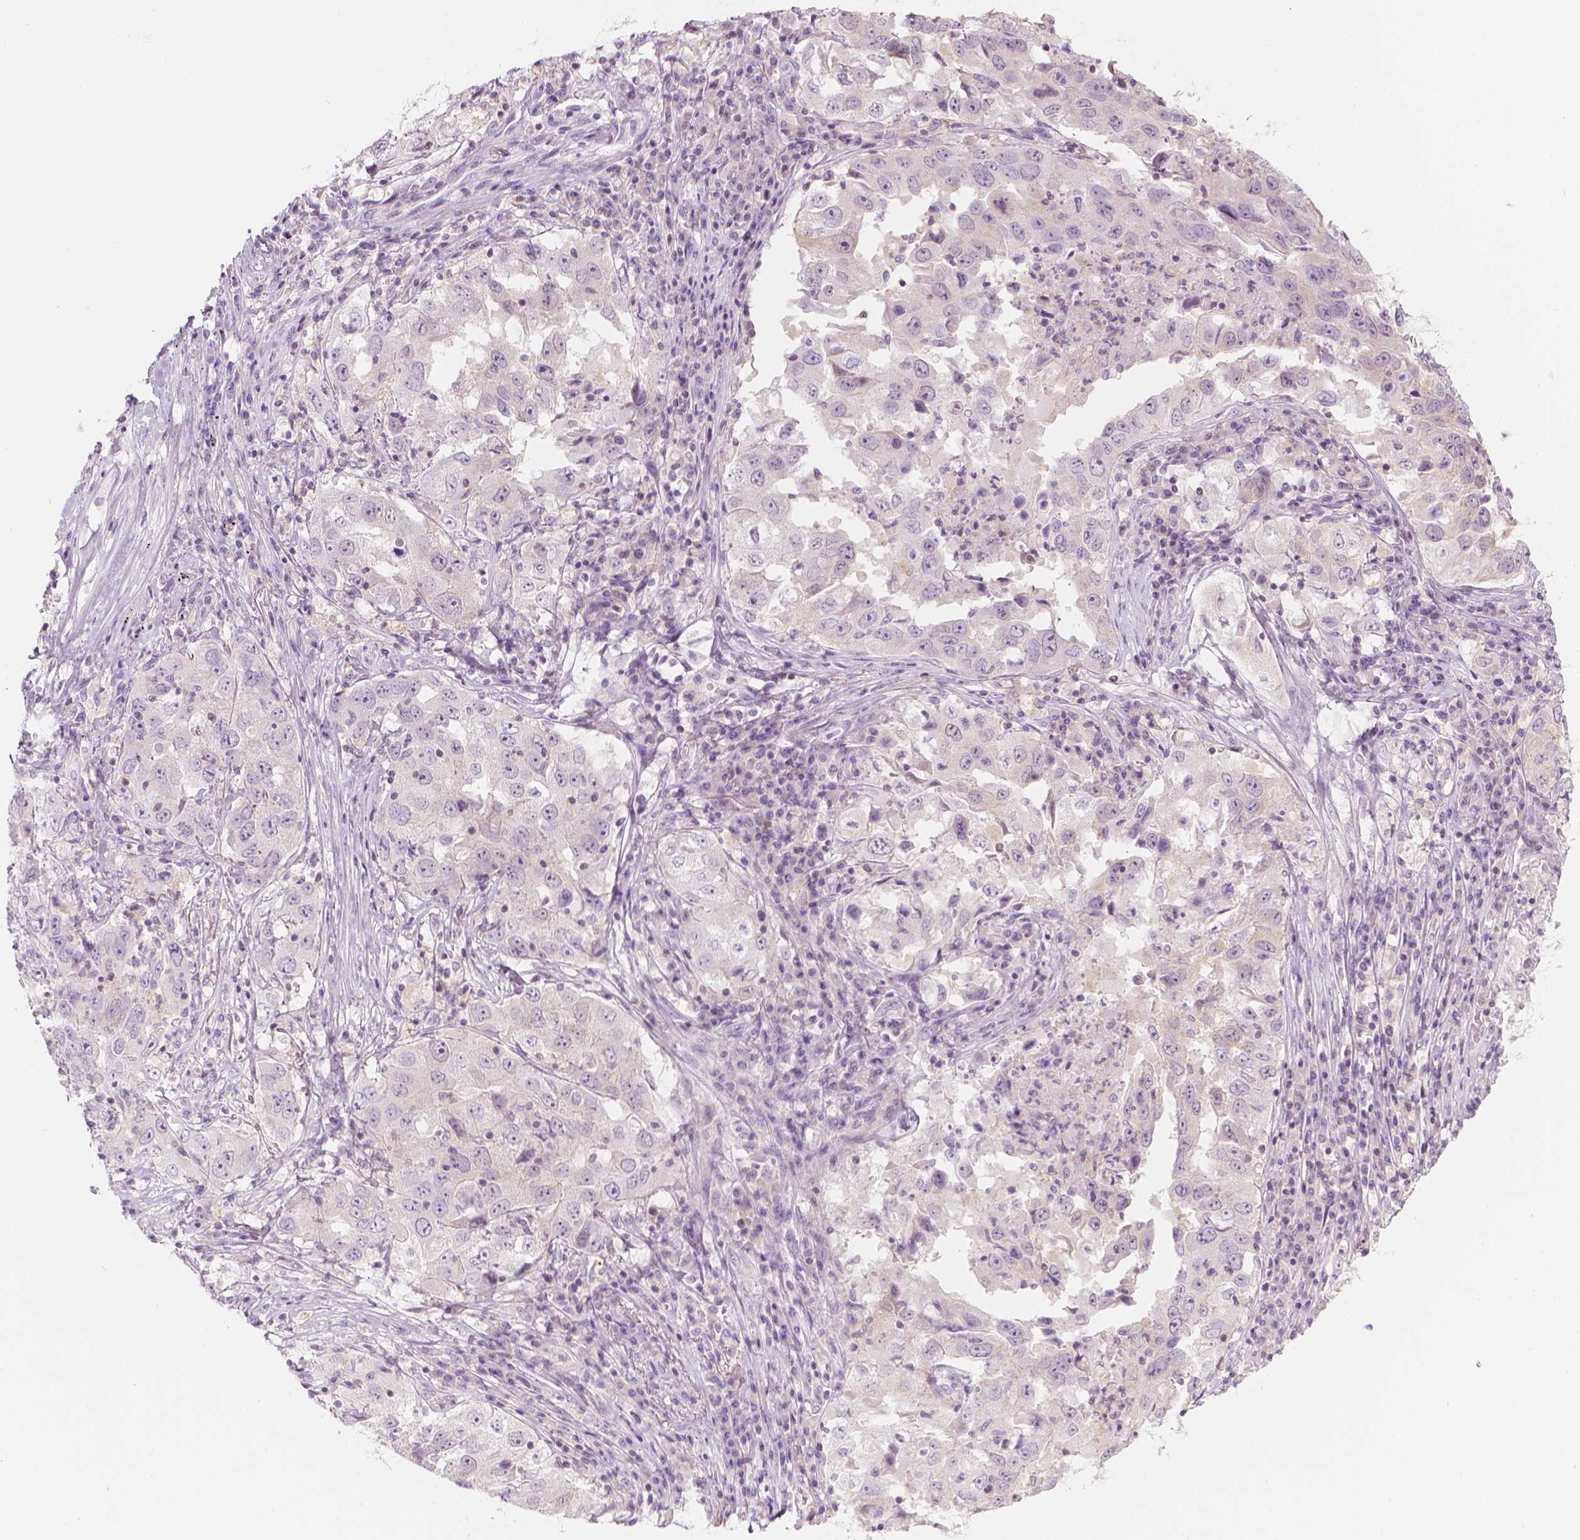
{"staining": {"intensity": "negative", "quantity": "none", "location": "none"}, "tissue": "lung cancer", "cell_type": "Tumor cells", "image_type": "cancer", "snomed": [{"axis": "morphology", "description": "Adenocarcinoma, NOS"}, {"axis": "topography", "description": "Lung"}], "caption": "DAB (3,3'-diaminobenzidine) immunohistochemical staining of lung cancer displays no significant expression in tumor cells. The staining is performed using DAB (3,3'-diaminobenzidine) brown chromogen with nuclei counter-stained in using hematoxylin.", "gene": "SHMT1", "patient": {"sex": "male", "age": 73}}